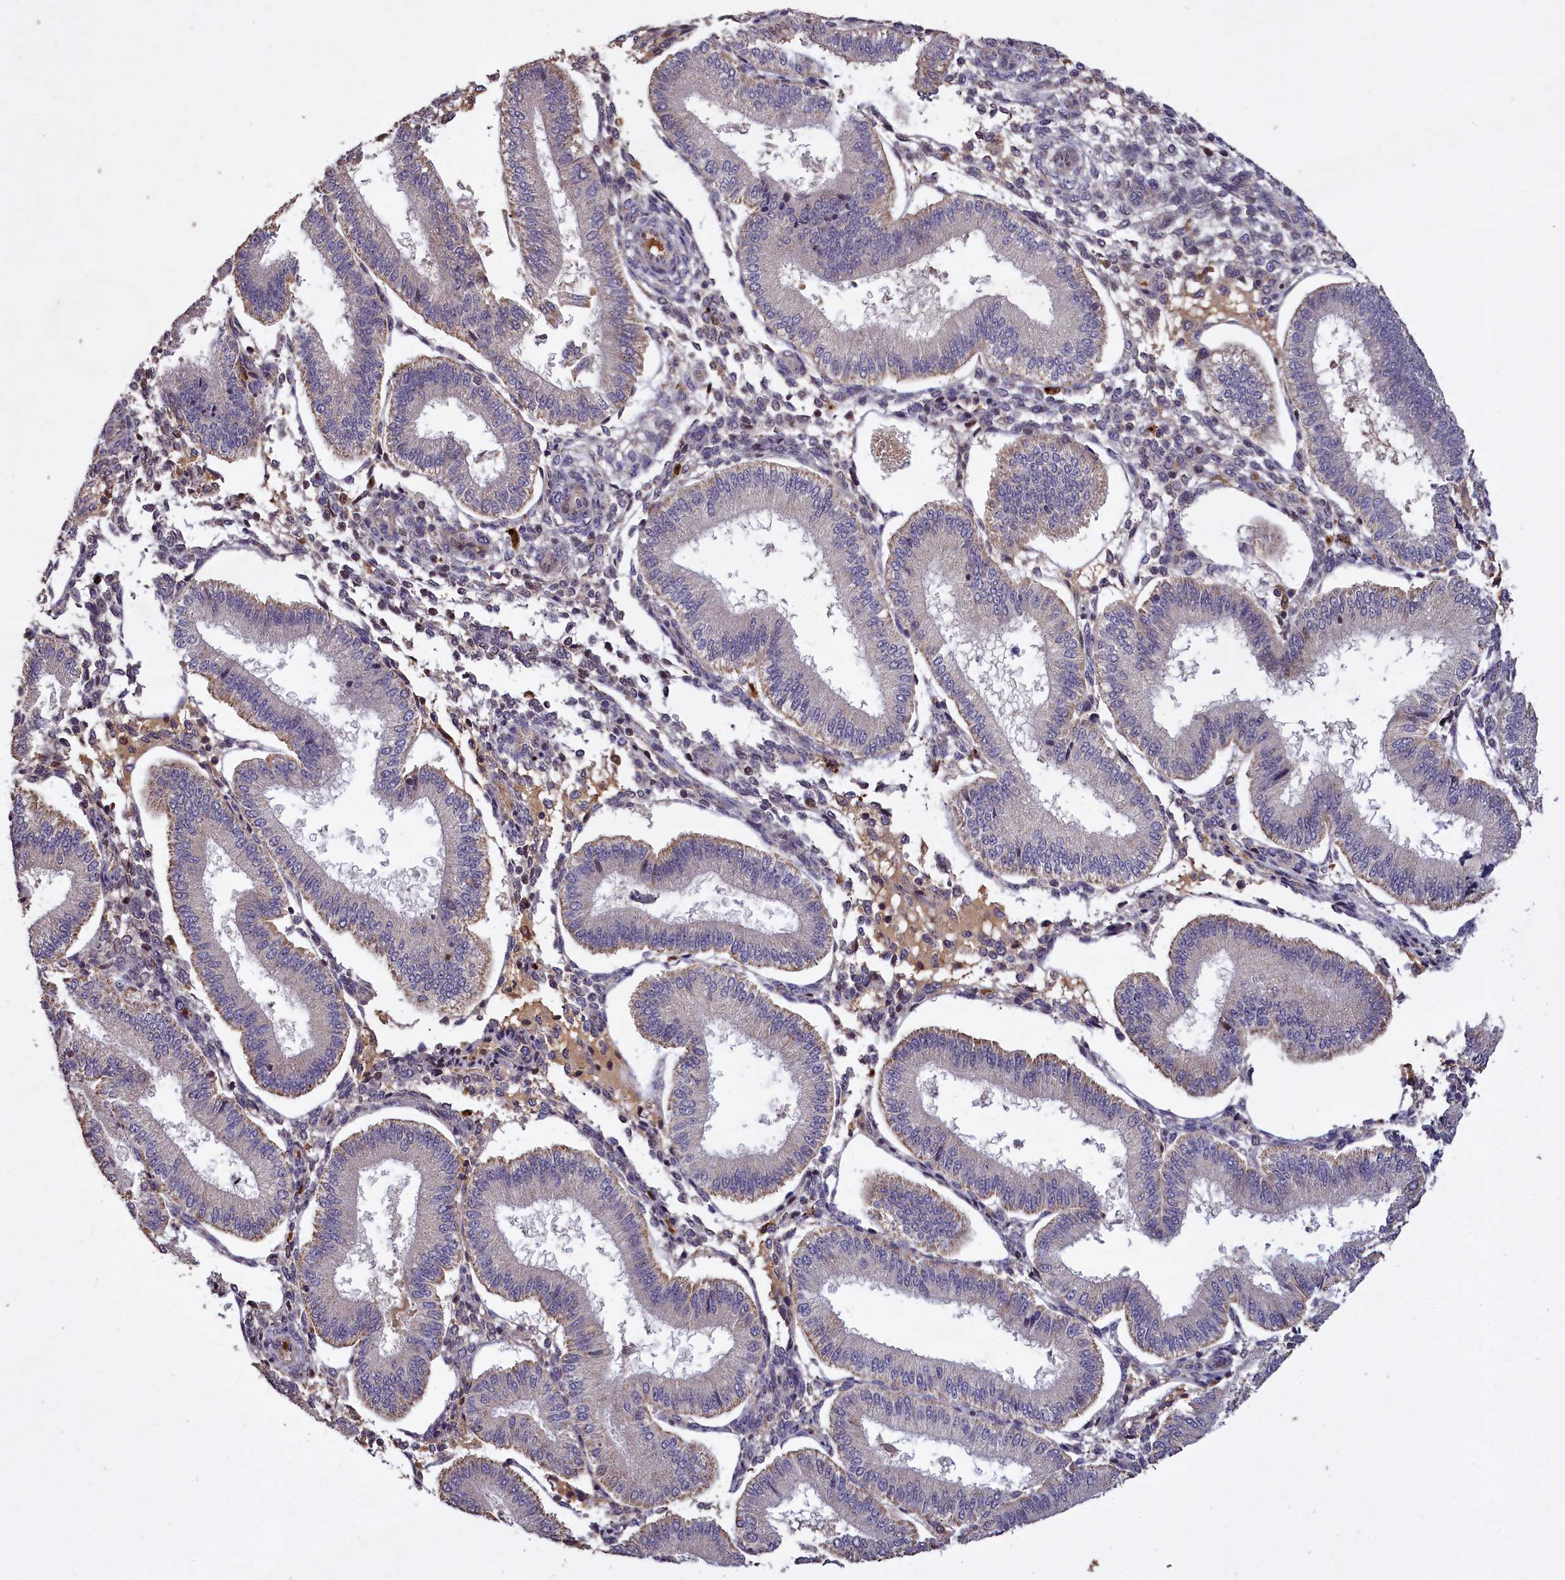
{"staining": {"intensity": "negative", "quantity": "none", "location": "none"}, "tissue": "endometrium", "cell_type": "Cells in endometrial stroma", "image_type": "normal", "snomed": [{"axis": "morphology", "description": "Normal tissue, NOS"}, {"axis": "topography", "description": "Endometrium"}], "caption": "Immunohistochemistry histopathology image of benign endometrium: endometrium stained with DAB (3,3'-diaminobenzidine) exhibits no significant protein positivity in cells in endometrial stroma. (IHC, brightfield microscopy, high magnification).", "gene": "CLRN2", "patient": {"sex": "female", "age": 39}}